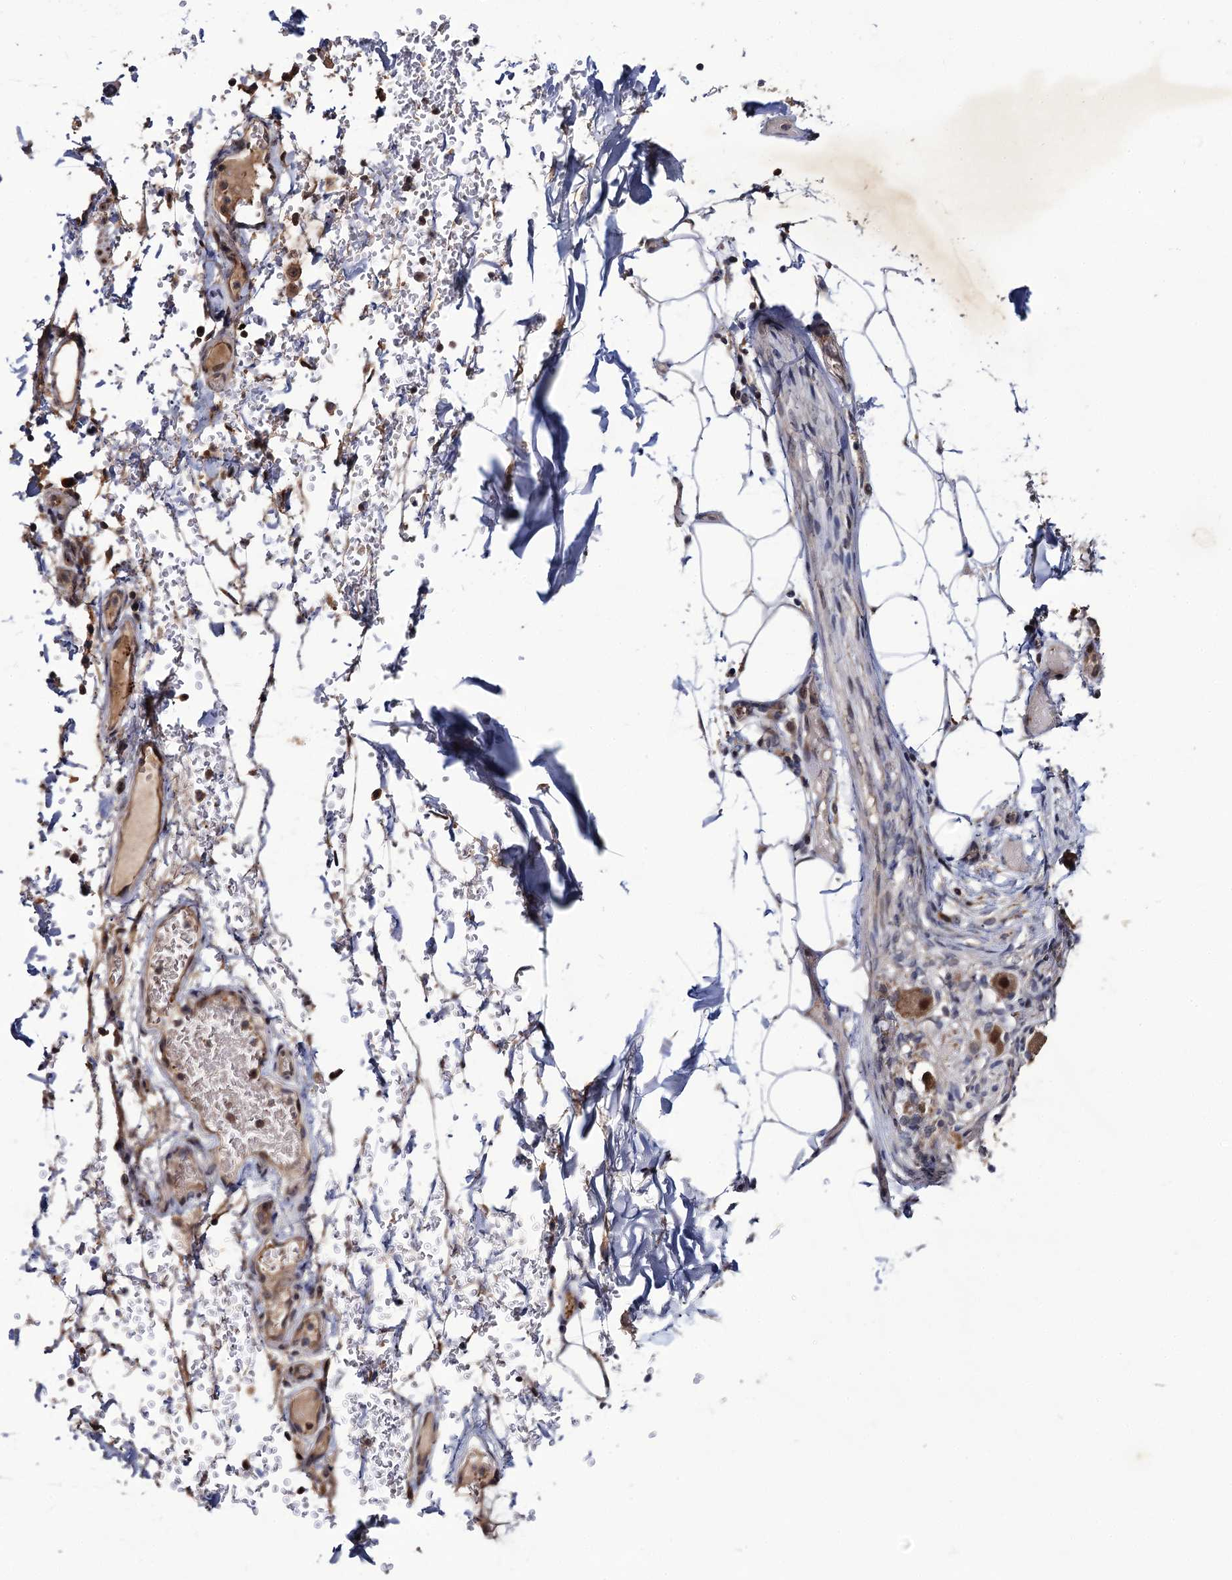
{"staining": {"intensity": "weak", "quantity": "<25%", "location": "cytoplasmic/membranous"}, "tissue": "adipose tissue", "cell_type": "Adipocytes", "image_type": "normal", "snomed": [{"axis": "morphology", "description": "Normal tissue, NOS"}, {"axis": "topography", "description": "Lymph node"}, {"axis": "topography", "description": "Cartilage tissue"}, {"axis": "topography", "description": "Bronchus"}], "caption": "This is an immunohistochemistry (IHC) micrograph of normal adipose tissue. There is no positivity in adipocytes.", "gene": "LRRC63", "patient": {"sex": "male", "age": 63}}